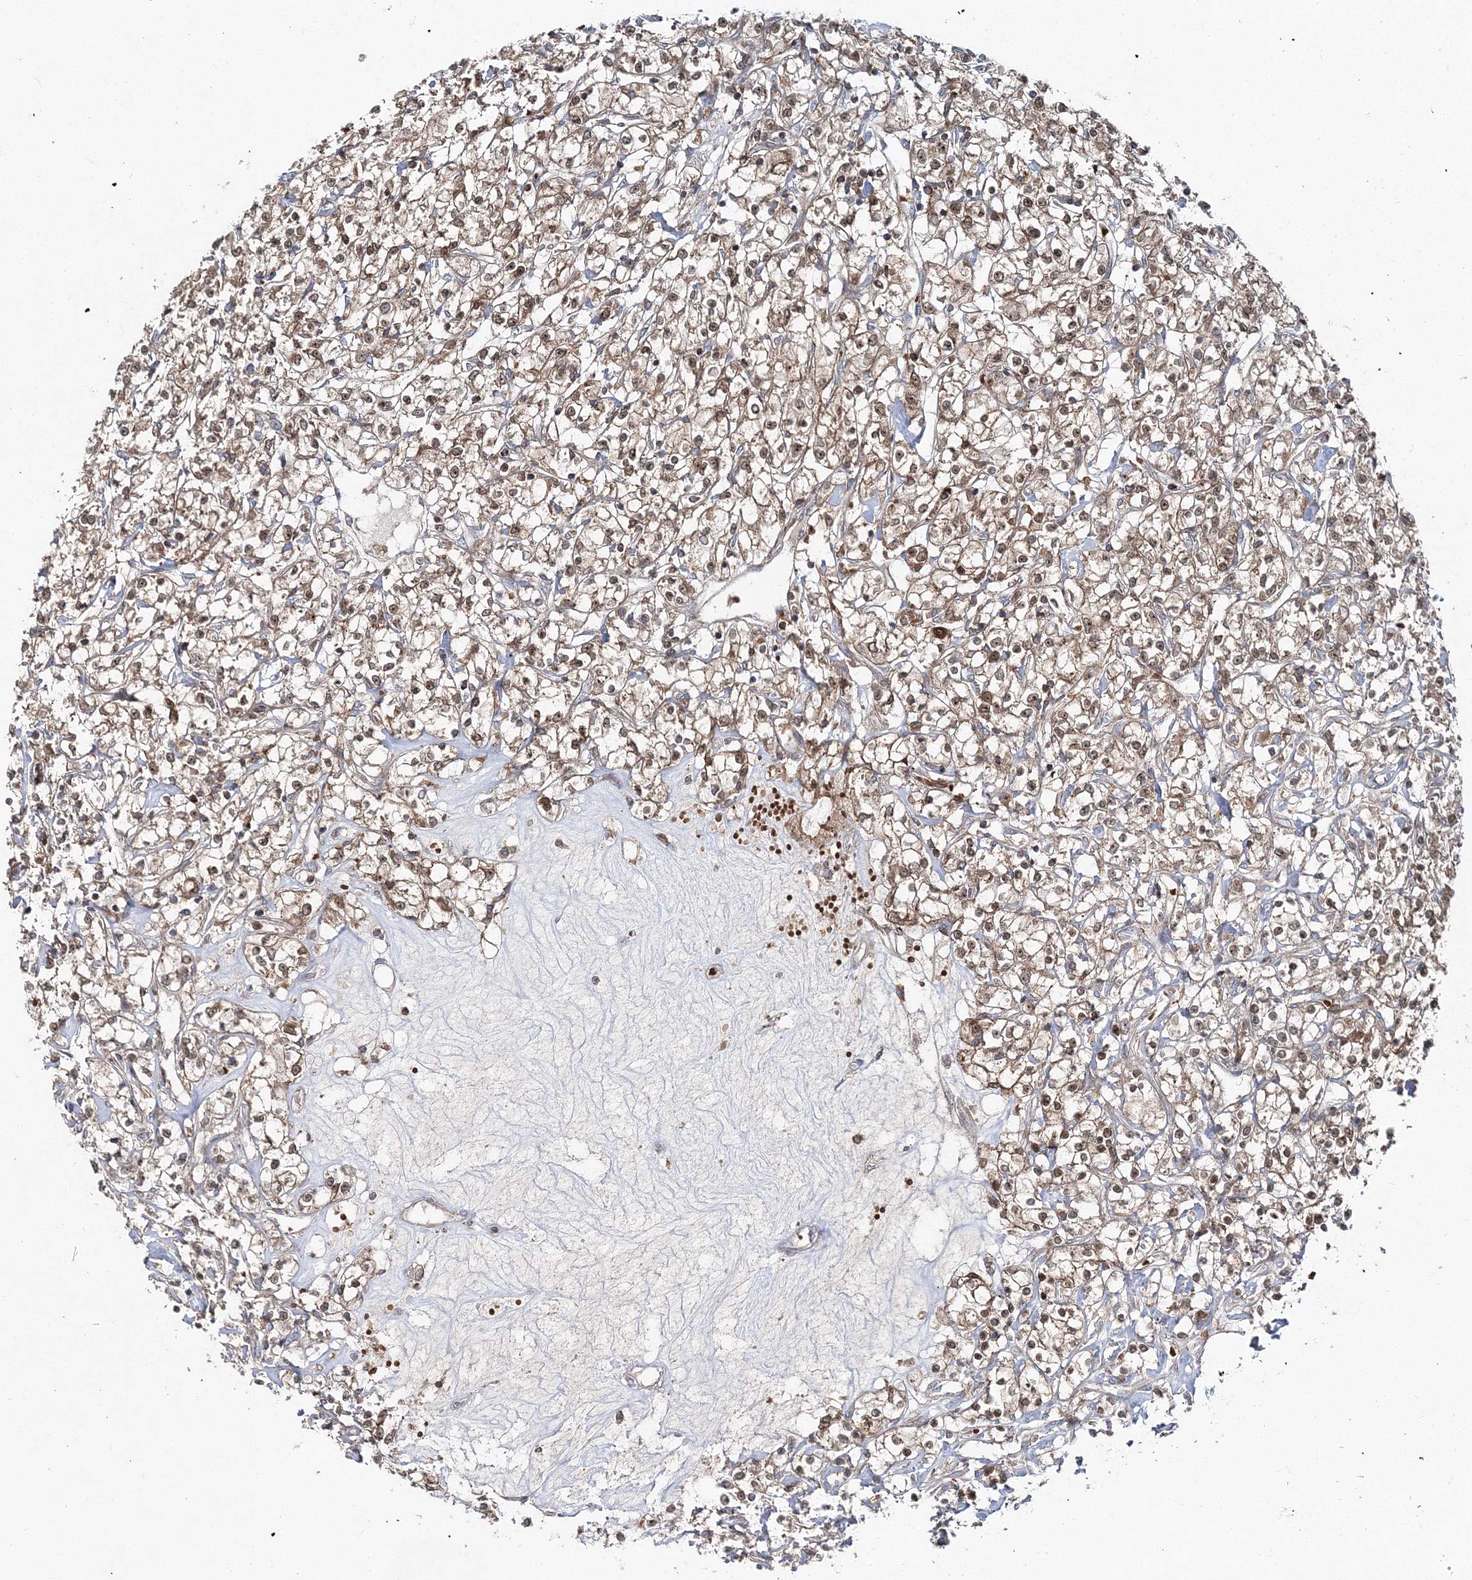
{"staining": {"intensity": "weak", "quantity": ">75%", "location": "cytoplasmic/membranous,nuclear"}, "tissue": "renal cancer", "cell_type": "Tumor cells", "image_type": "cancer", "snomed": [{"axis": "morphology", "description": "Adenocarcinoma, NOS"}, {"axis": "topography", "description": "Kidney"}], "caption": "Tumor cells reveal weak cytoplasmic/membranous and nuclear expression in approximately >75% of cells in renal cancer (adenocarcinoma).", "gene": "PCBD2", "patient": {"sex": "female", "age": 59}}